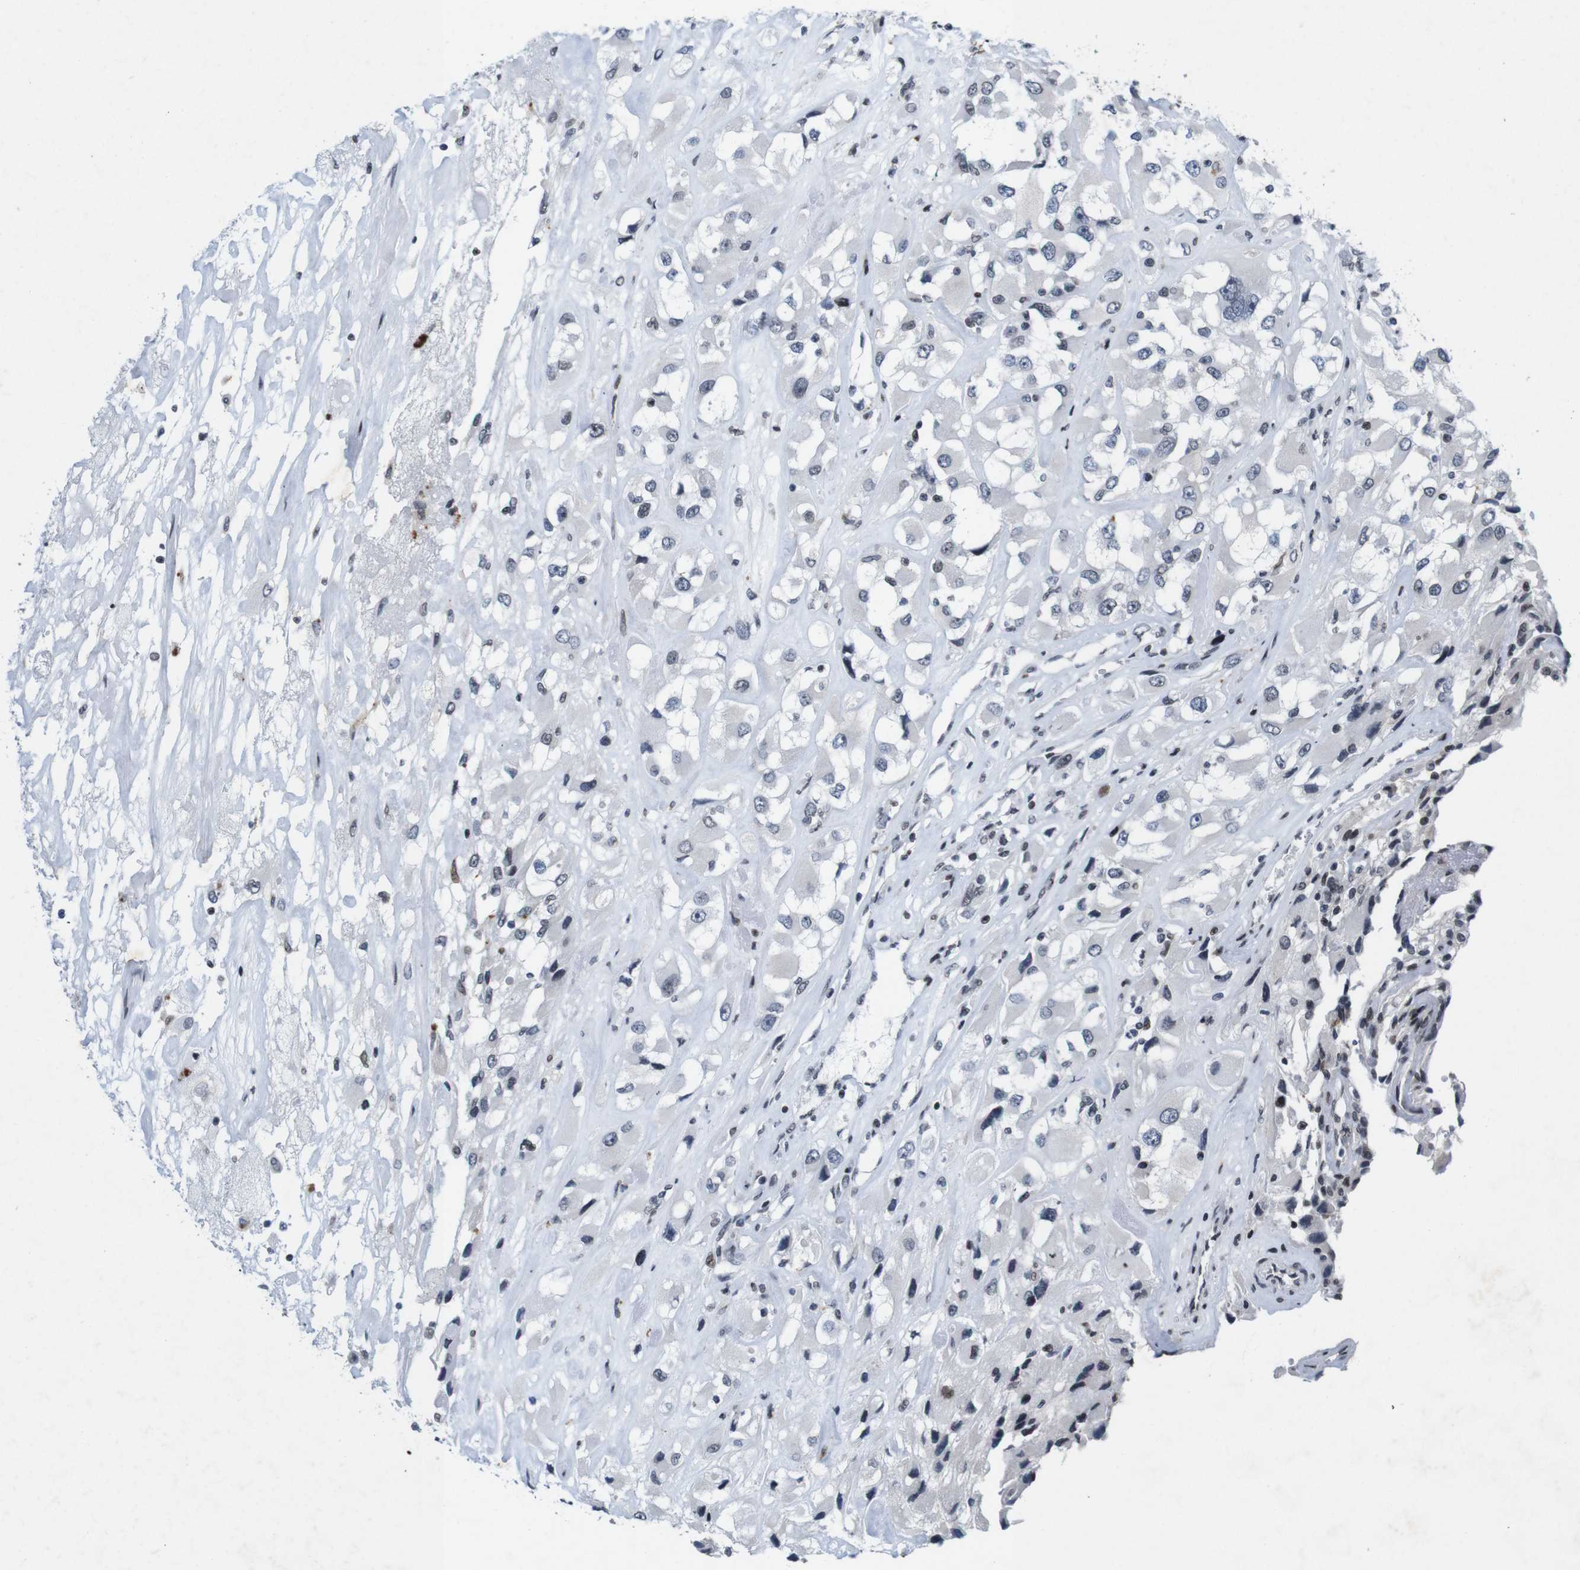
{"staining": {"intensity": "negative", "quantity": "none", "location": "none"}, "tissue": "renal cancer", "cell_type": "Tumor cells", "image_type": "cancer", "snomed": [{"axis": "morphology", "description": "Adenocarcinoma, NOS"}, {"axis": "topography", "description": "Kidney"}], "caption": "High power microscopy histopathology image of an immunohistochemistry (IHC) image of renal cancer (adenocarcinoma), revealing no significant staining in tumor cells.", "gene": "MAGEH1", "patient": {"sex": "female", "age": 52}}